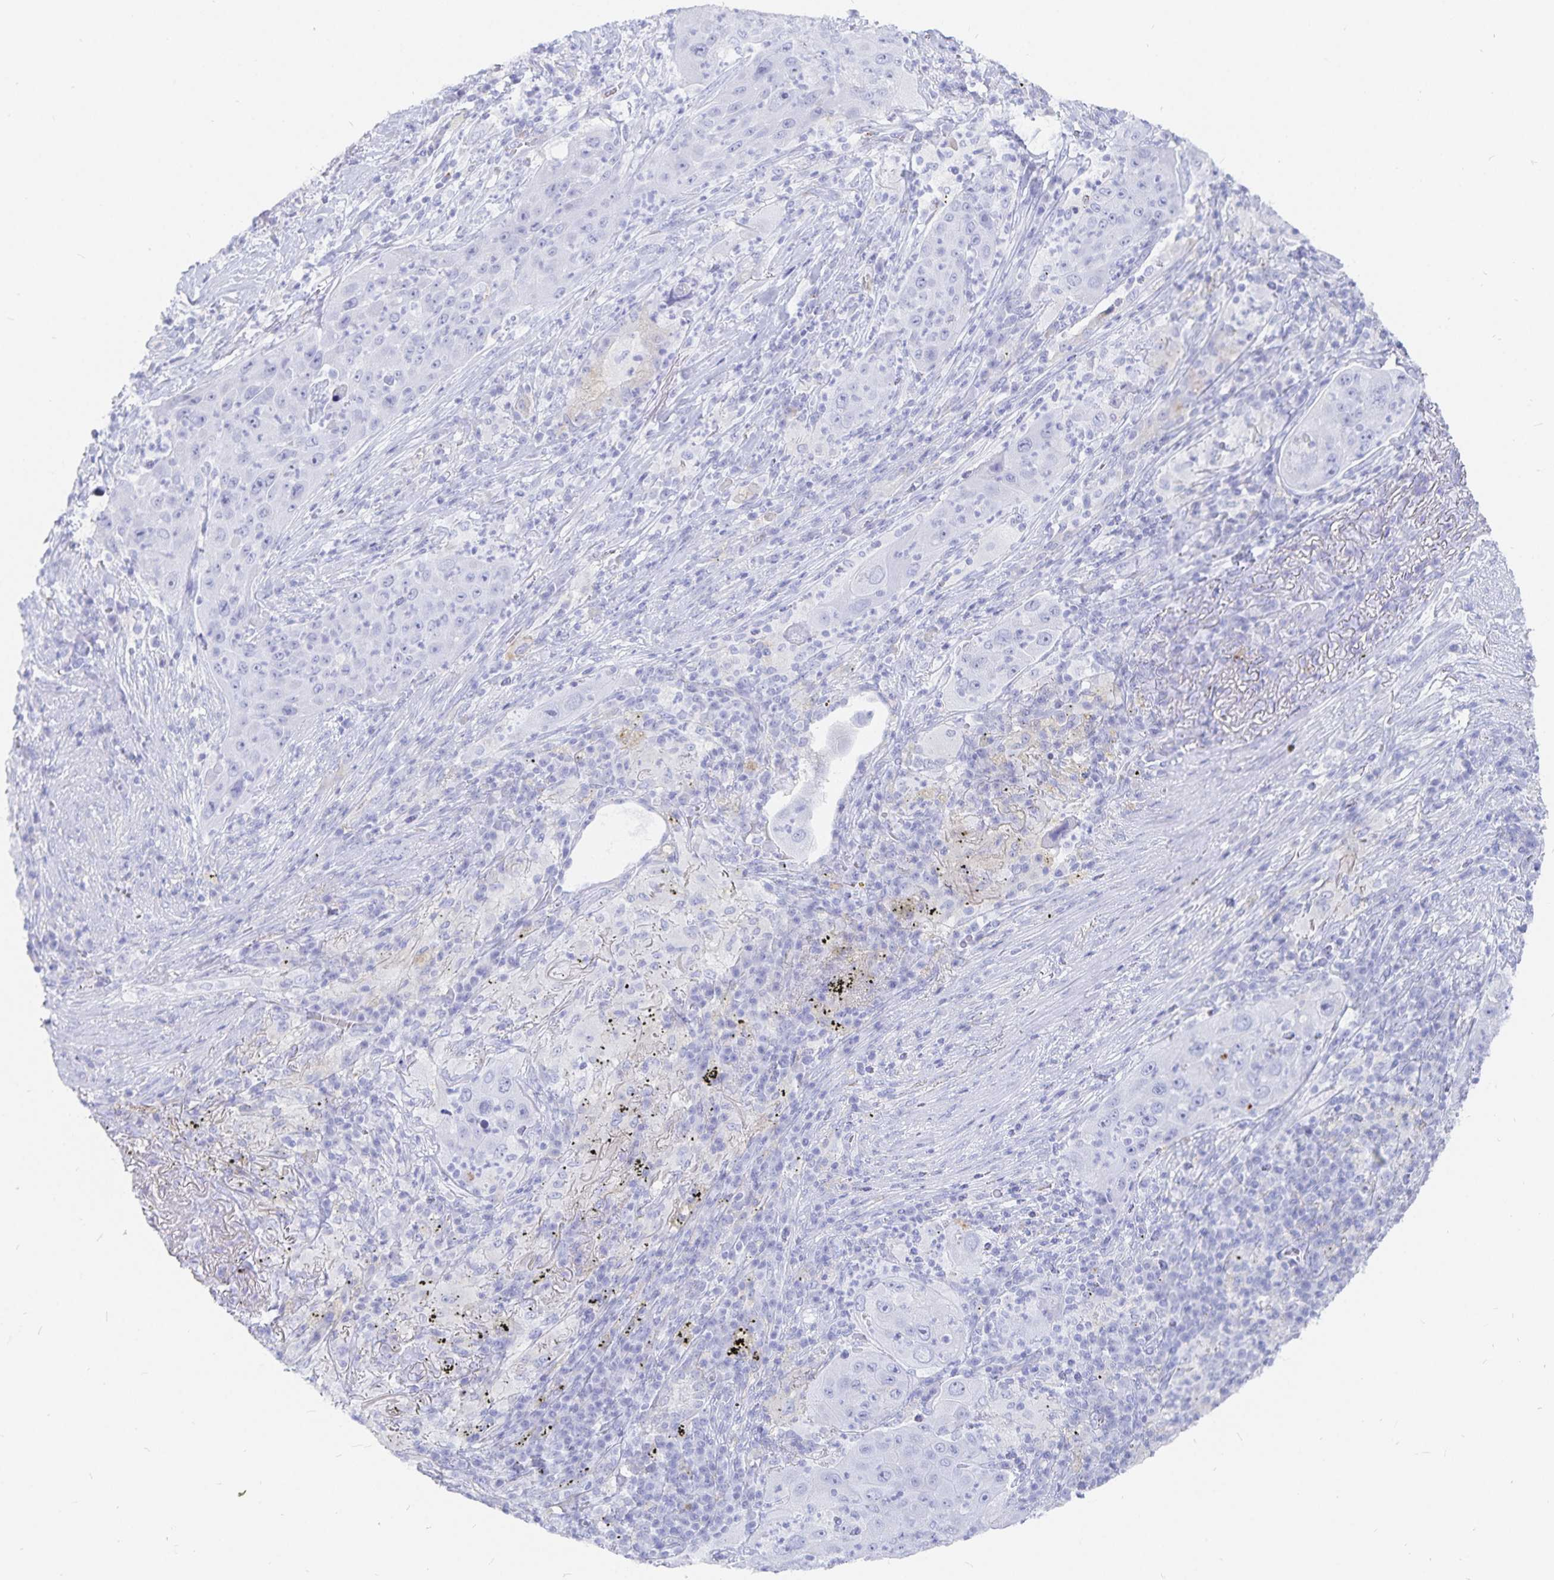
{"staining": {"intensity": "negative", "quantity": "none", "location": "none"}, "tissue": "lung cancer", "cell_type": "Tumor cells", "image_type": "cancer", "snomed": [{"axis": "morphology", "description": "Squamous cell carcinoma, NOS"}, {"axis": "topography", "description": "Lung"}], "caption": "Tumor cells show no significant positivity in squamous cell carcinoma (lung).", "gene": "INSL5", "patient": {"sex": "female", "age": 59}}